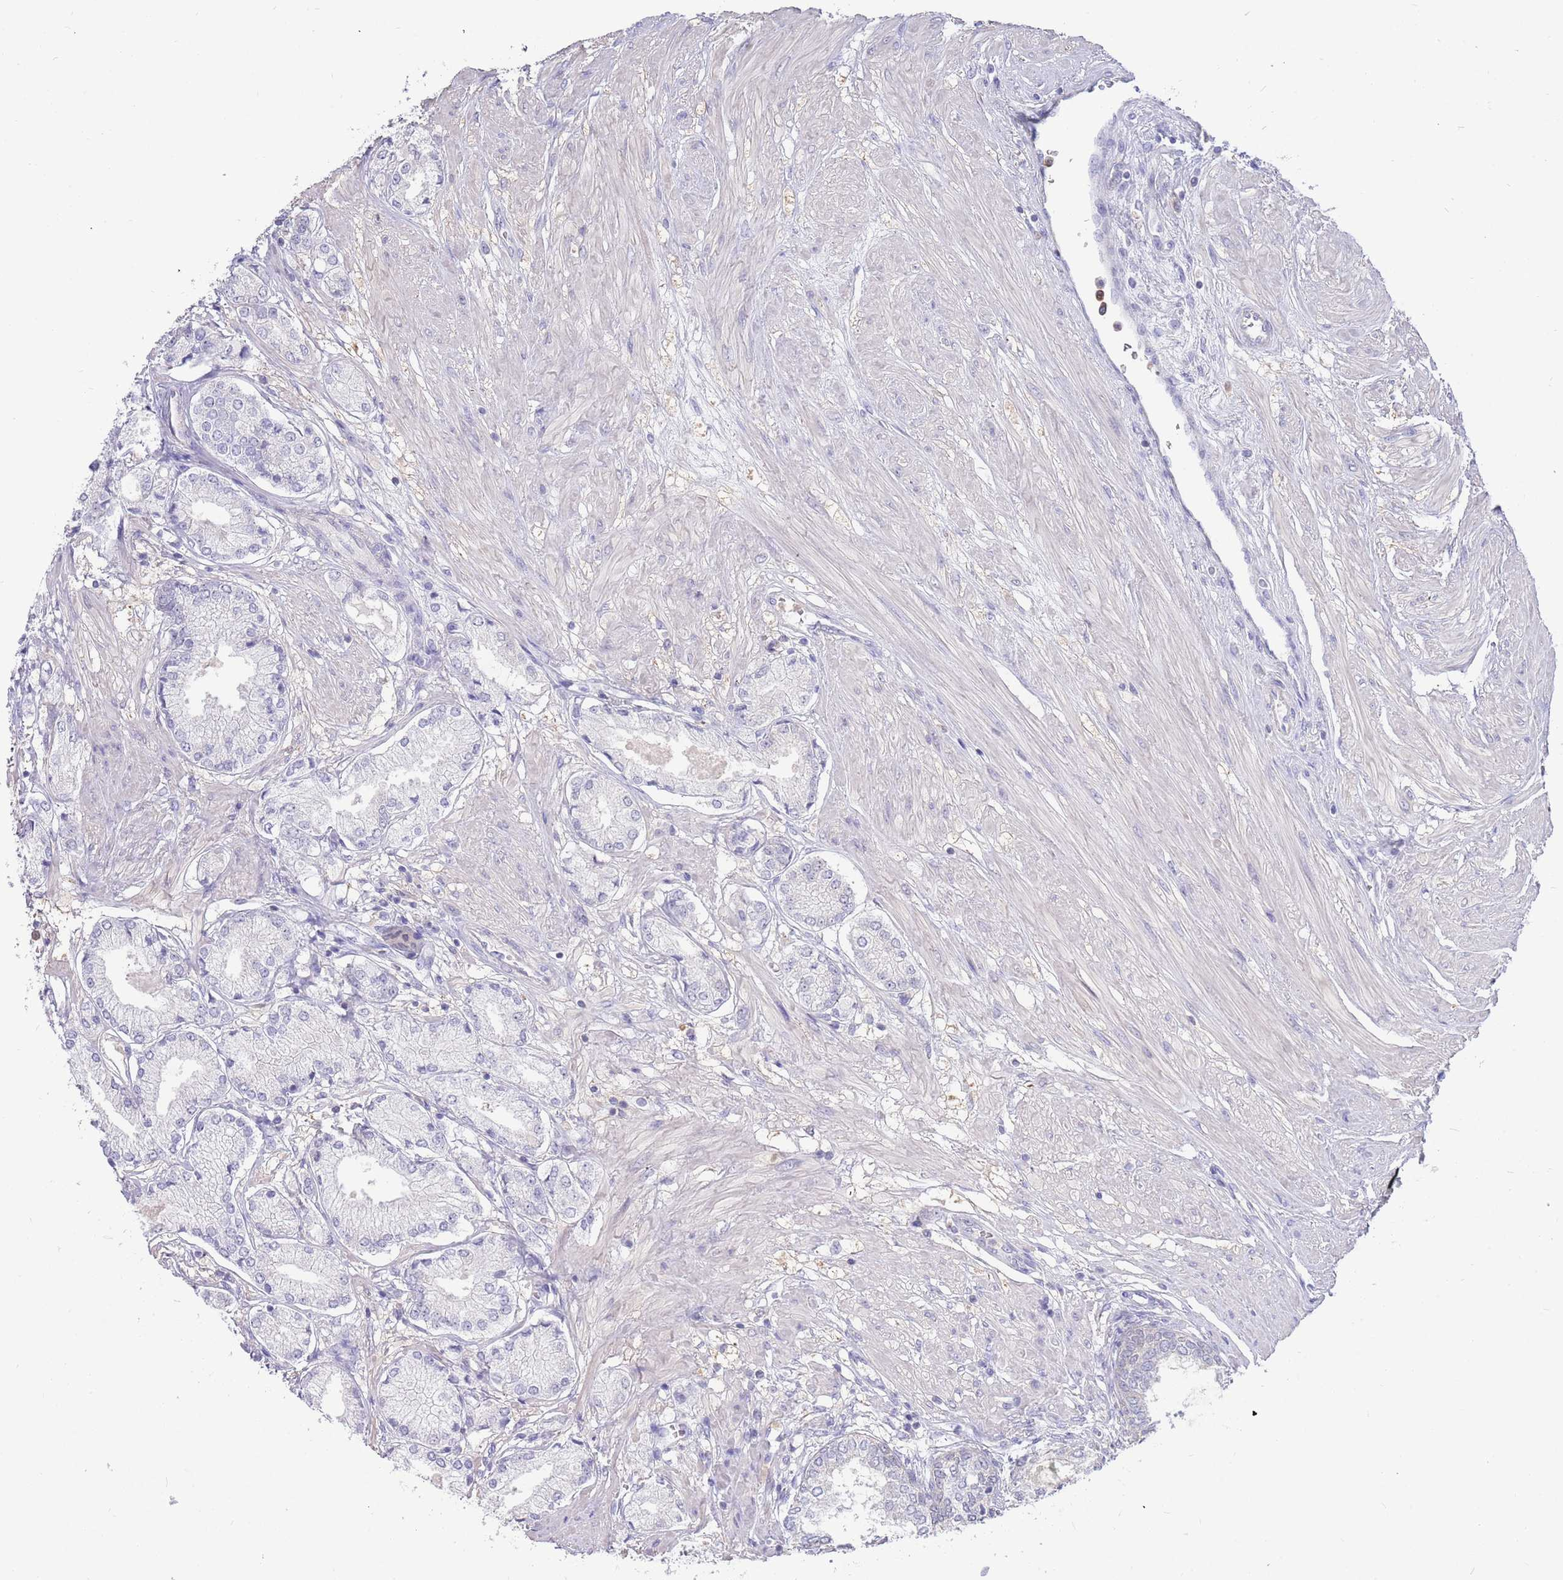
{"staining": {"intensity": "negative", "quantity": "none", "location": "none"}, "tissue": "prostate cancer", "cell_type": "Tumor cells", "image_type": "cancer", "snomed": [{"axis": "morphology", "description": "Adenocarcinoma, High grade"}, {"axis": "topography", "description": "Prostate and seminal vesicle, NOS"}], "caption": "Image shows no protein expression in tumor cells of prostate adenocarcinoma (high-grade) tissue.", "gene": "AP5S1", "patient": {"sex": "male", "age": 64}}